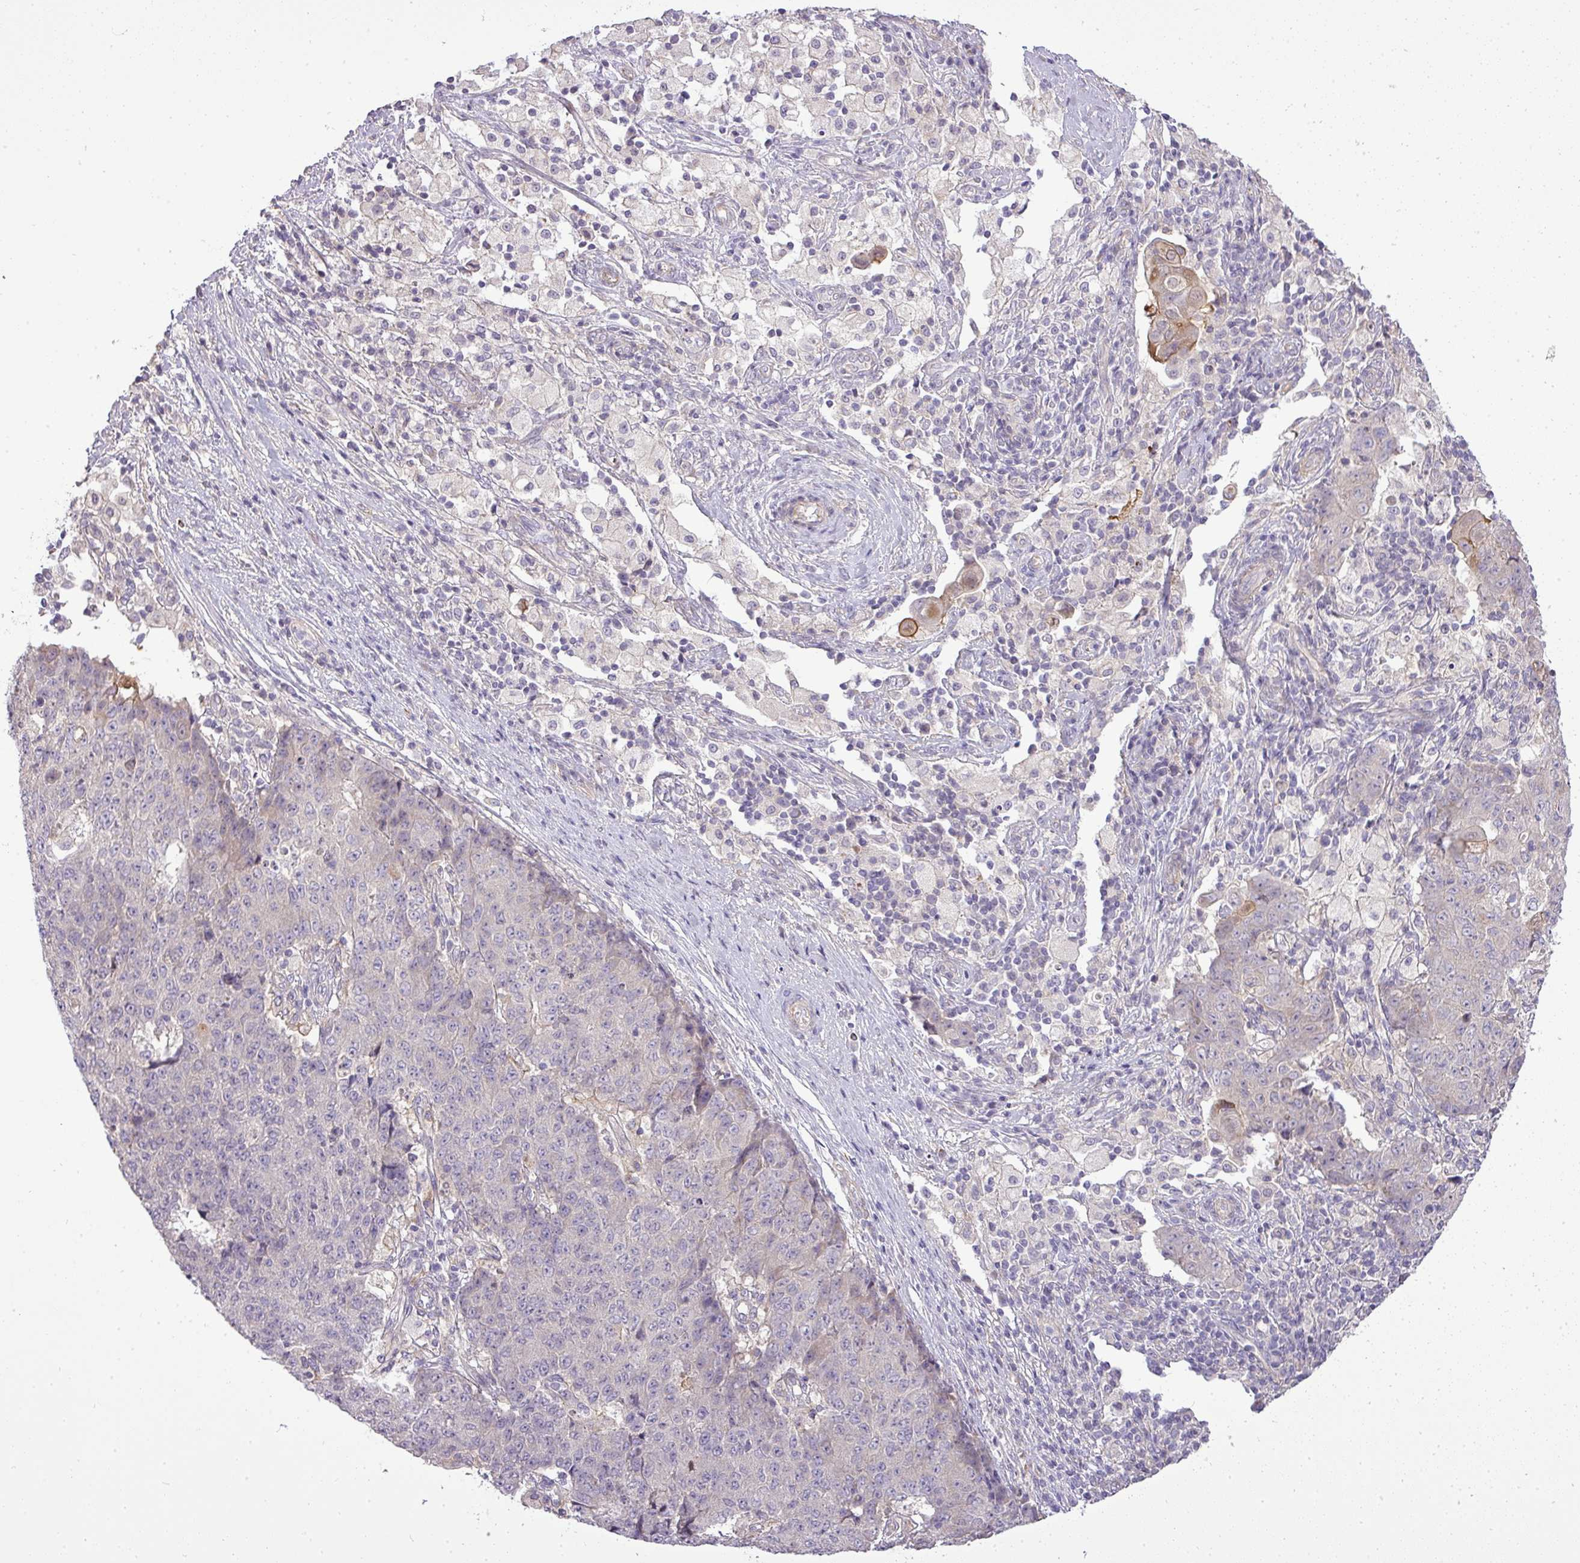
{"staining": {"intensity": "negative", "quantity": "none", "location": "none"}, "tissue": "ovarian cancer", "cell_type": "Tumor cells", "image_type": "cancer", "snomed": [{"axis": "morphology", "description": "Carcinoma, endometroid"}, {"axis": "topography", "description": "Ovary"}], "caption": "Immunohistochemistry (IHC) of human ovarian cancer displays no expression in tumor cells. (DAB (3,3'-diaminobenzidine) IHC, high magnification).", "gene": "PDRG1", "patient": {"sex": "female", "age": 42}}